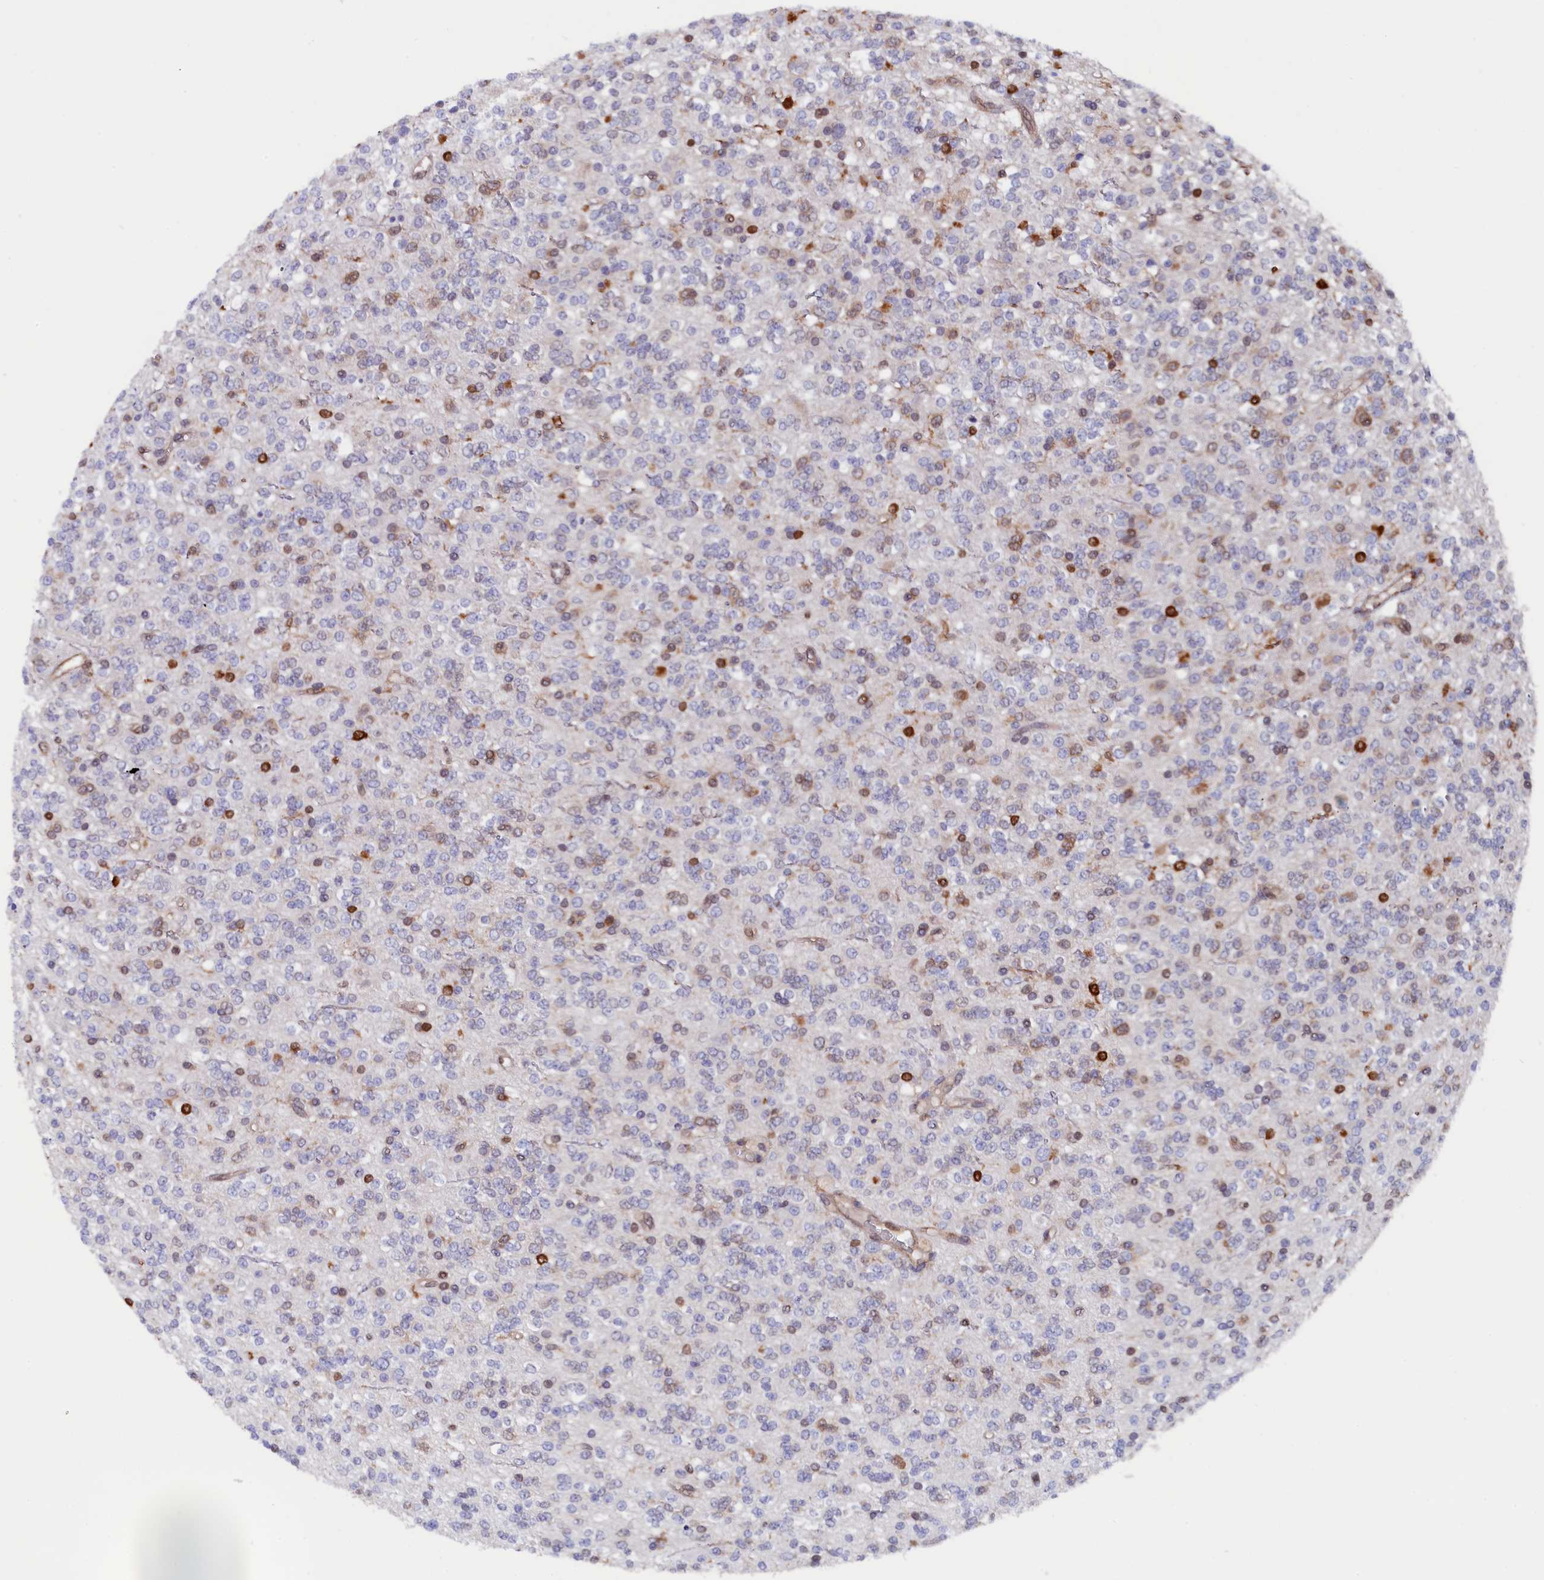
{"staining": {"intensity": "moderate", "quantity": "<25%", "location": "nuclear"}, "tissue": "glioma", "cell_type": "Tumor cells", "image_type": "cancer", "snomed": [{"axis": "morphology", "description": "Glioma, malignant, High grade"}, {"axis": "topography", "description": "Brain"}], "caption": "Immunohistochemical staining of glioma reveals moderate nuclear protein positivity in about <25% of tumor cells.", "gene": "JPT2", "patient": {"sex": "male", "age": 34}}